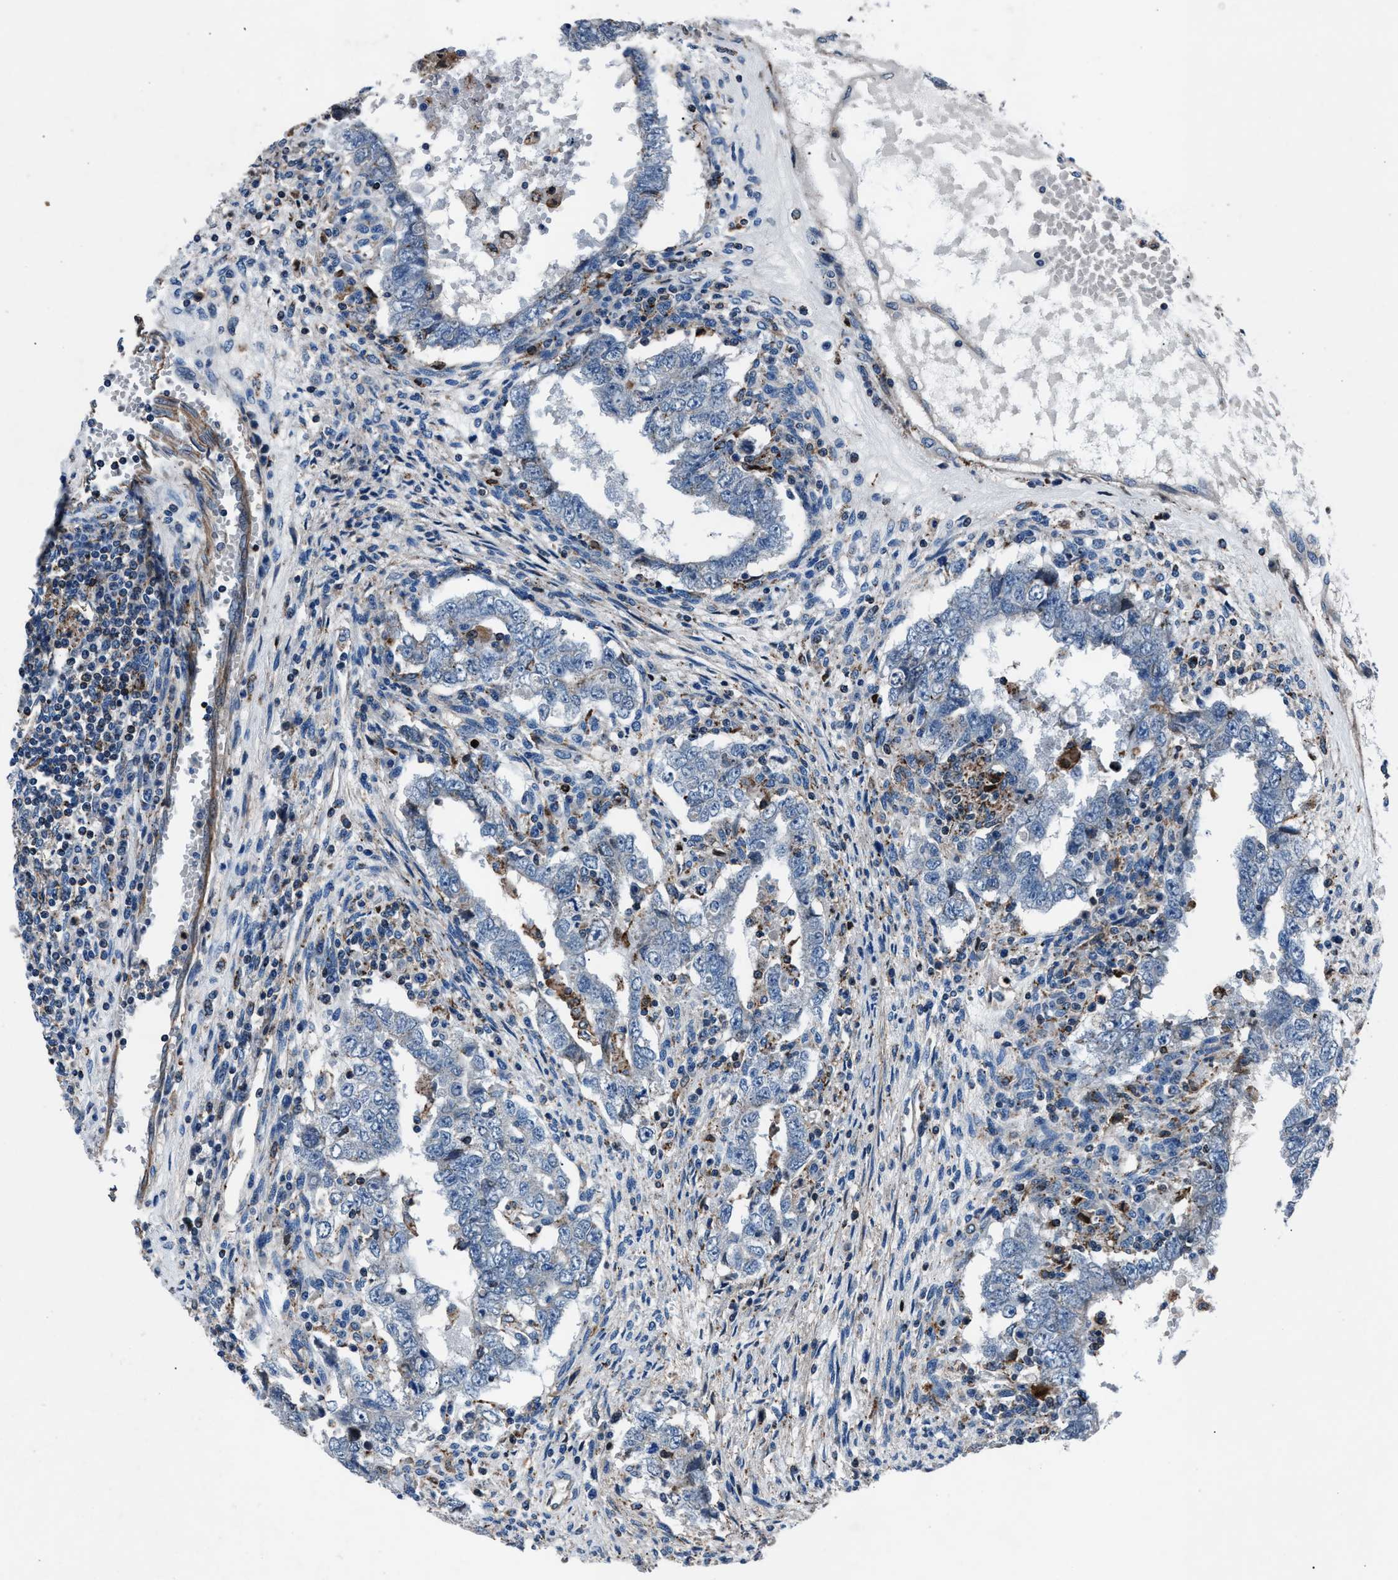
{"staining": {"intensity": "negative", "quantity": "none", "location": "none"}, "tissue": "testis cancer", "cell_type": "Tumor cells", "image_type": "cancer", "snomed": [{"axis": "morphology", "description": "Carcinoma, Embryonal, NOS"}, {"axis": "topography", "description": "Testis"}], "caption": "Immunohistochemistry micrograph of human testis cancer (embryonal carcinoma) stained for a protein (brown), which demonstrates no positivity in tumor cells.", "gene": "MFSD11", "patient": {"sex": "male", "age": 26}}